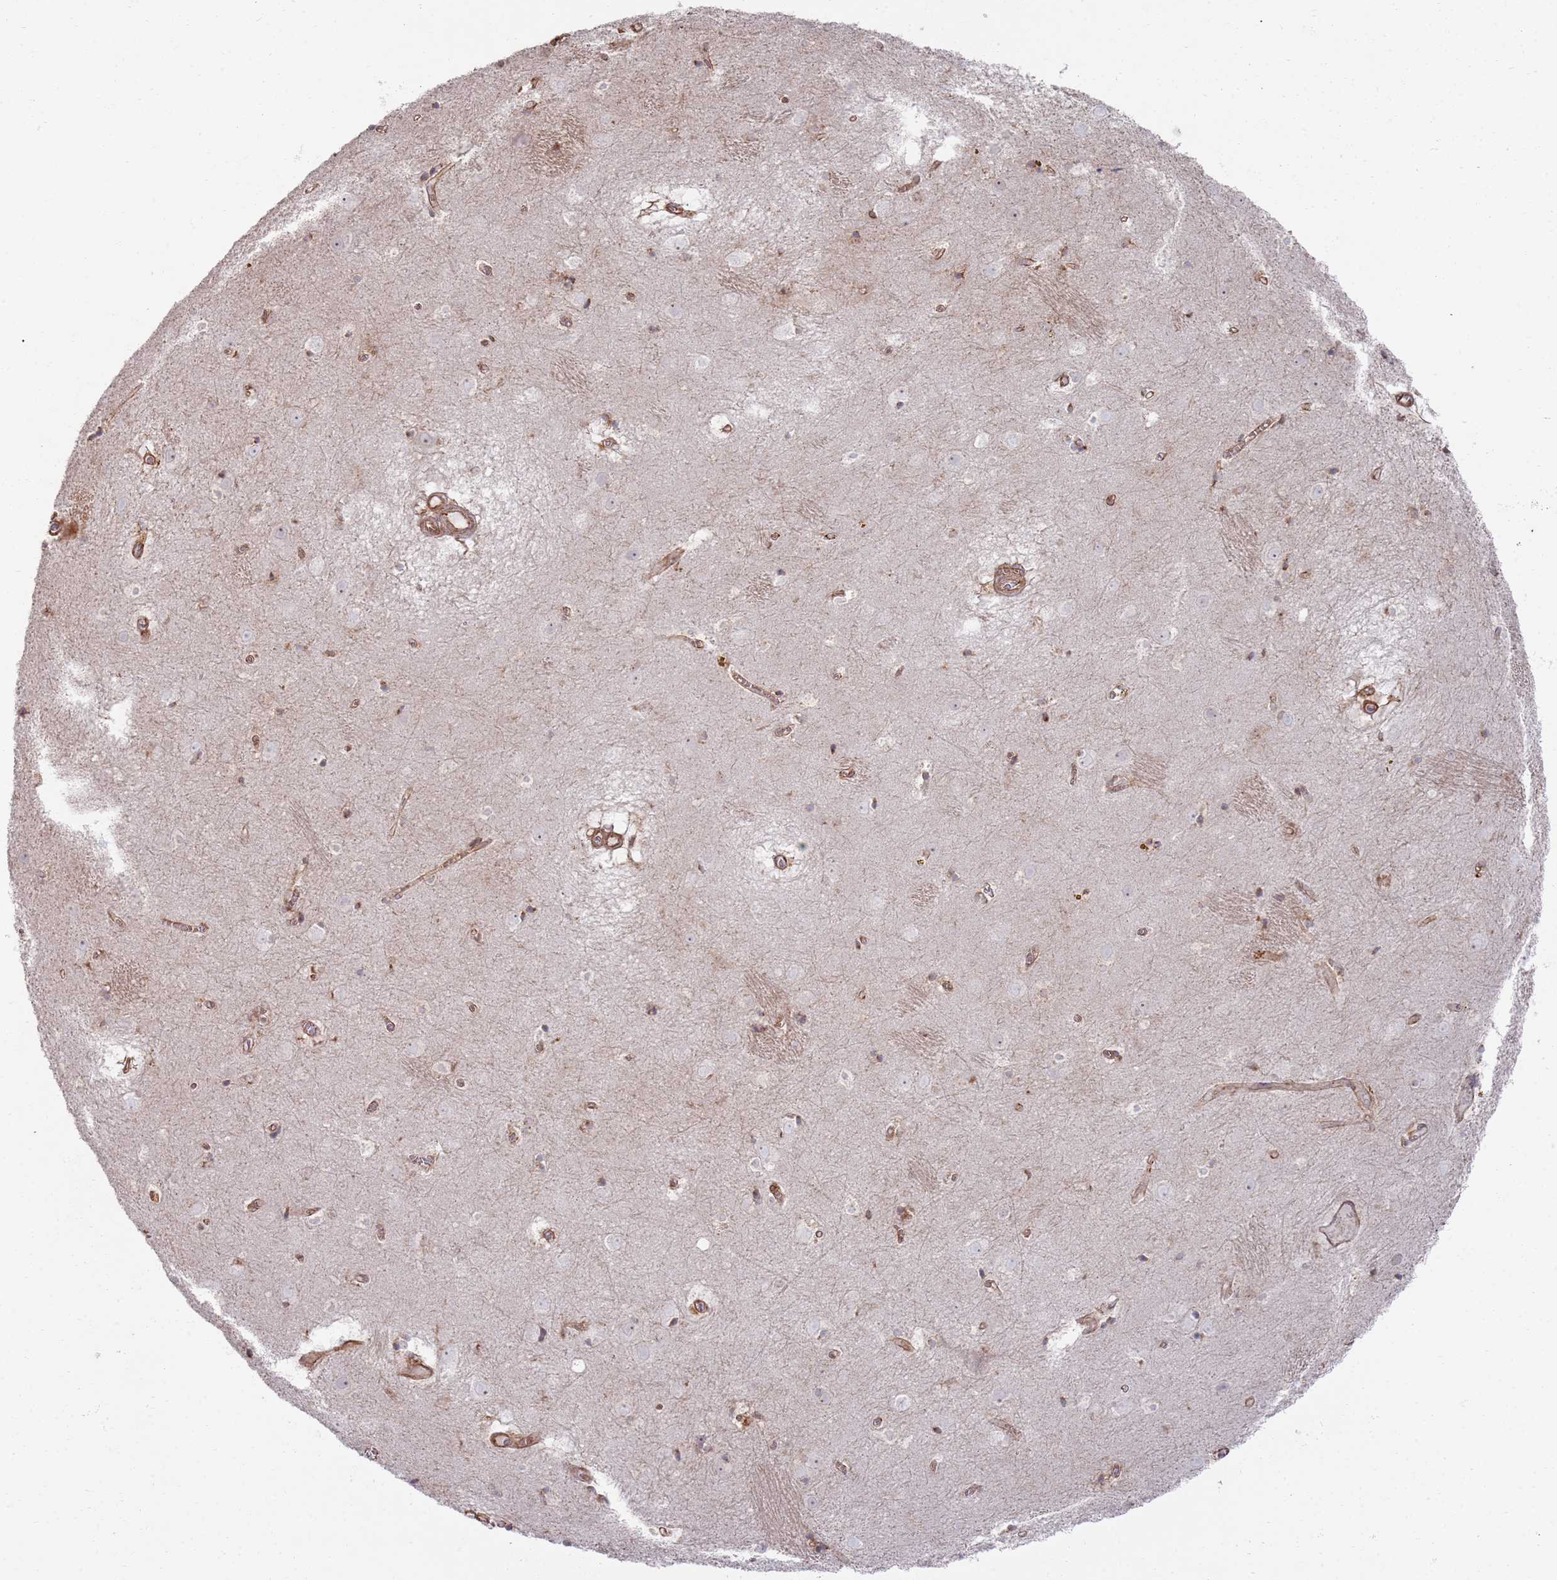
{"staining": {"intensity": "moderate", "quantity": "25%-75%", "location": "cytoplasmic/membranous"}, "tissue": "caudate", "cell_type": "Glial cells", "image_type": "normal", "snomed": [{"axis": "morphology", "description": "Normal tissue, NOS"}, {"axis": "topography", "description": "Lateral ventricle wall"}], "caption": "Human caudate stained for a protein (brown) reveals moderate cytoplasmic/membranous positive expression in about 25%-75% of glial cells.", "gene": "PHF21A", "patient": {"sex": "male", "age": 70}}